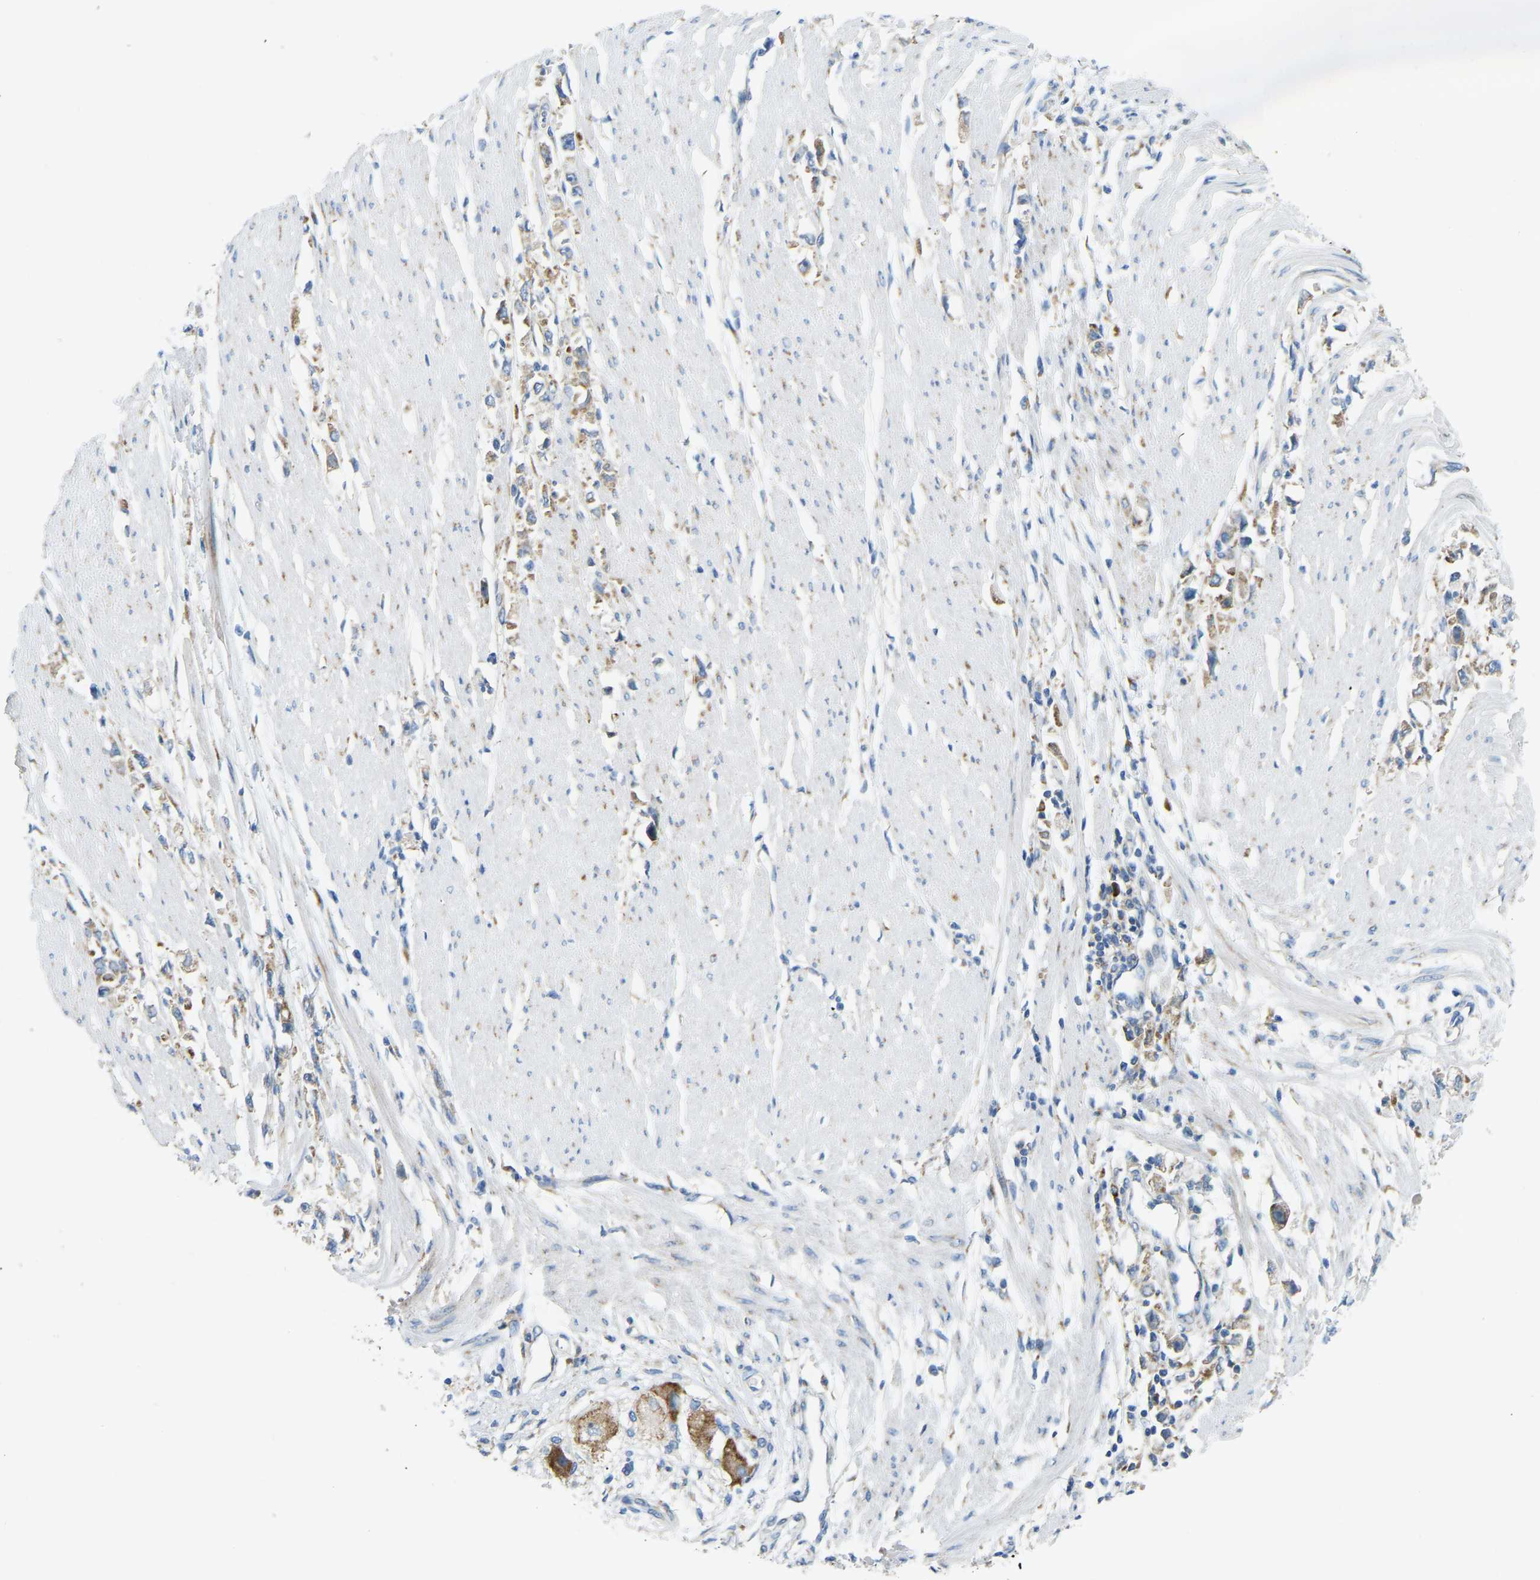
{"staining": {"intensity": "strong", "quantity": "25%-75%", "location": "cytoplasmic/membranous"}, "tissue": "stomach cancer", "cell_type": "Tumor cells", "image_type": "cancer", "snomed": [{"axis": "morphology", "description": "Adenocarcinoma, NOS"}, {"axis": "topography", "description": "Stomach"}], "caption": "About 25%-75% of tumor cells in adenocarcinoma (stomach) display strong cytoplasmic/membranous protein expression as visualized by brown immunohistochemical staining.", "gene": "SND1", "patient": {"sex": "female", "age": 59}}